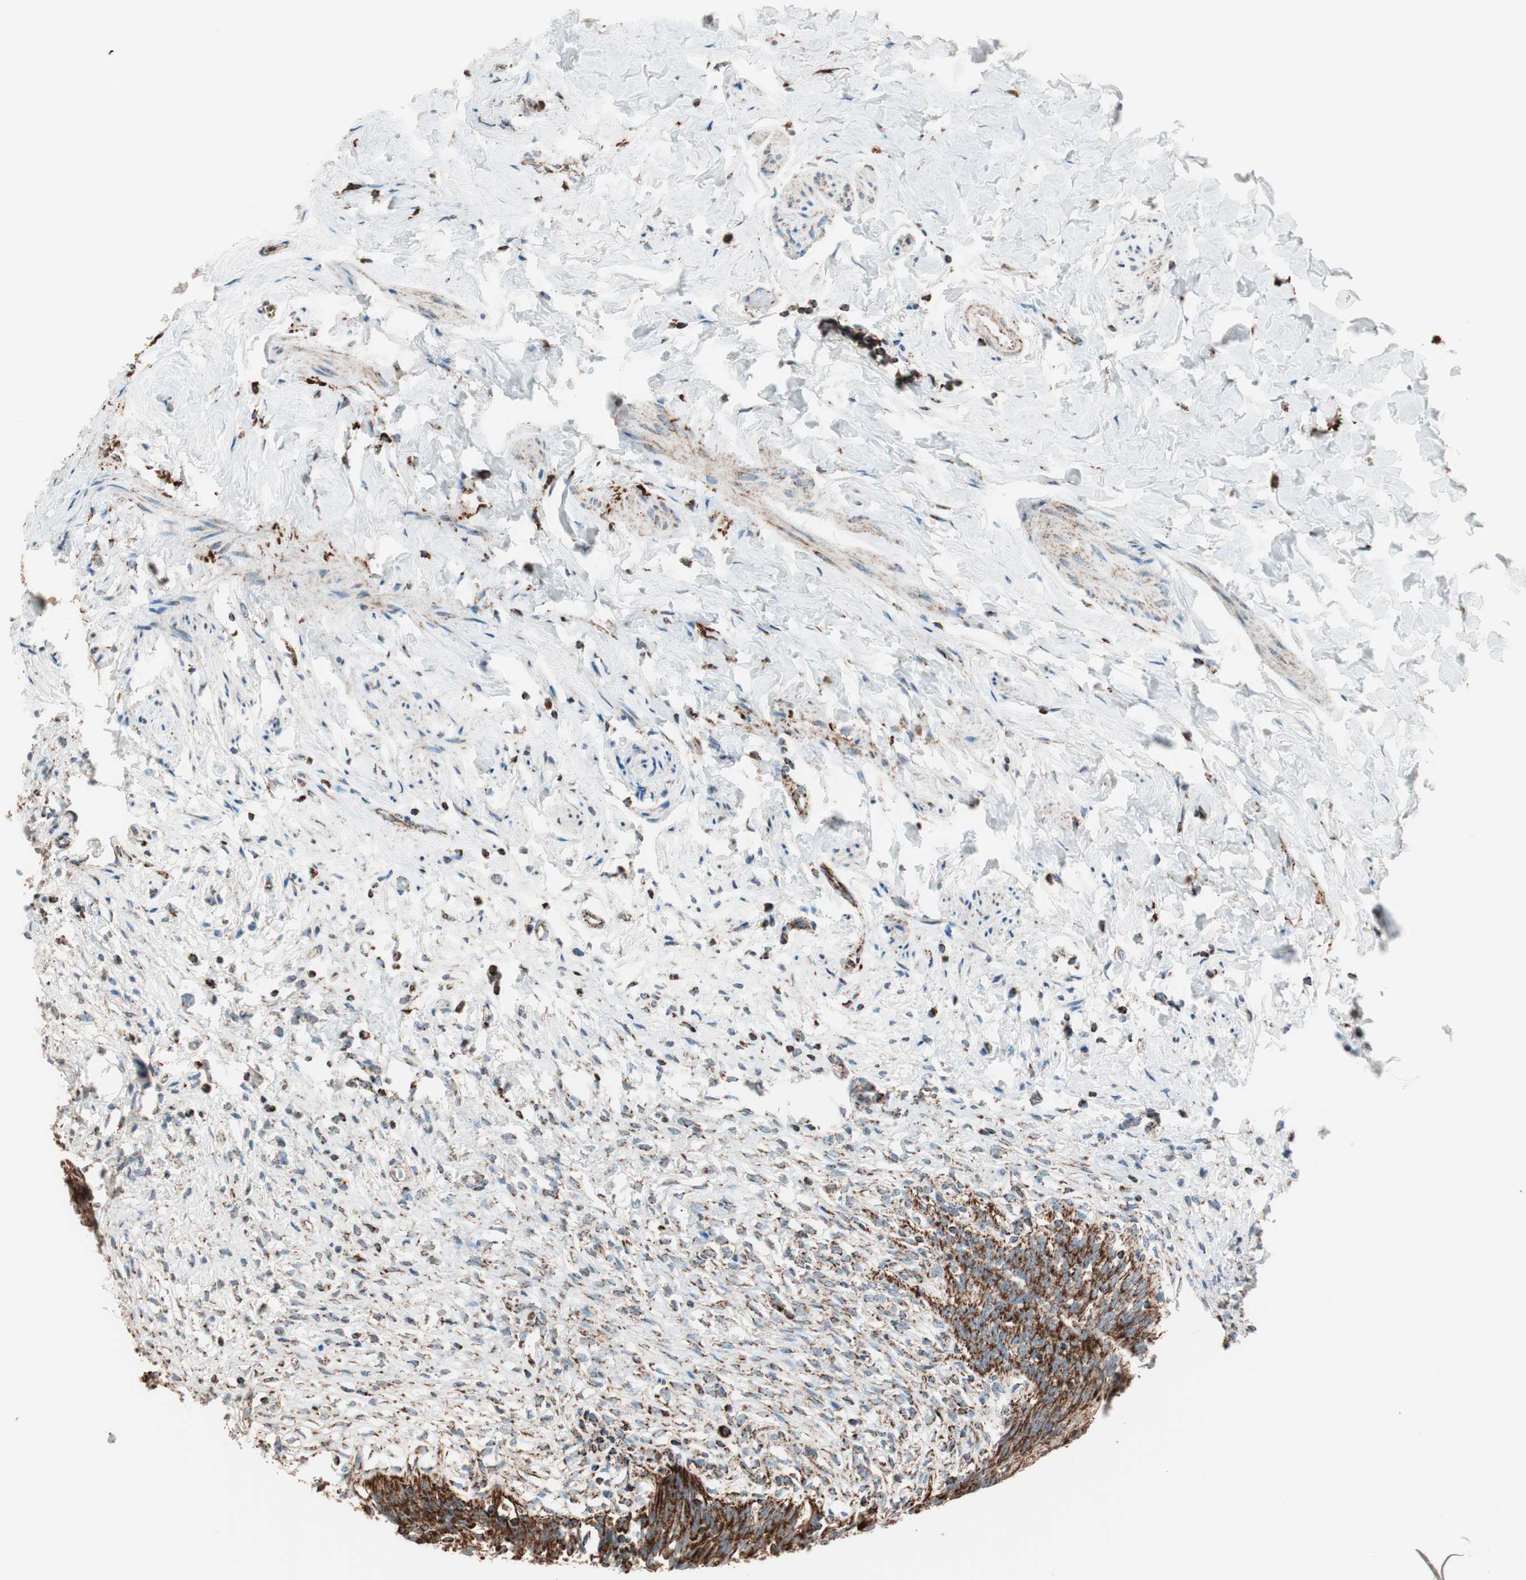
{"staining": {"intensity": "strong", "quantity": ">75%", "location": "cytoplasmic/membranous"}, "tissue": "urinary bladder", "cell_type": "Urothelial cells", "image_type": "normal", "snomed": [{"axis": "morphology", "description": "Normal tissue, NOS"}, {"axis": "morphology", "description": "Inflammation, NOS"}, {"axis": "topography", "description": "Urinary bladder"}], "caption": "Immunohistochemistry (IHC) micrograph of benign urinary bladder: urinary bladder stained using immunohistochemistry (IHC) demonstrates high levels of strong protein expression localized specifically in the cytoplasmic/membranous of urothelial cells, appearing as a cytoplasmic/membranous brown color.", "gene": "TOMM22", "patient": {"sex": "female", "age": 80}}